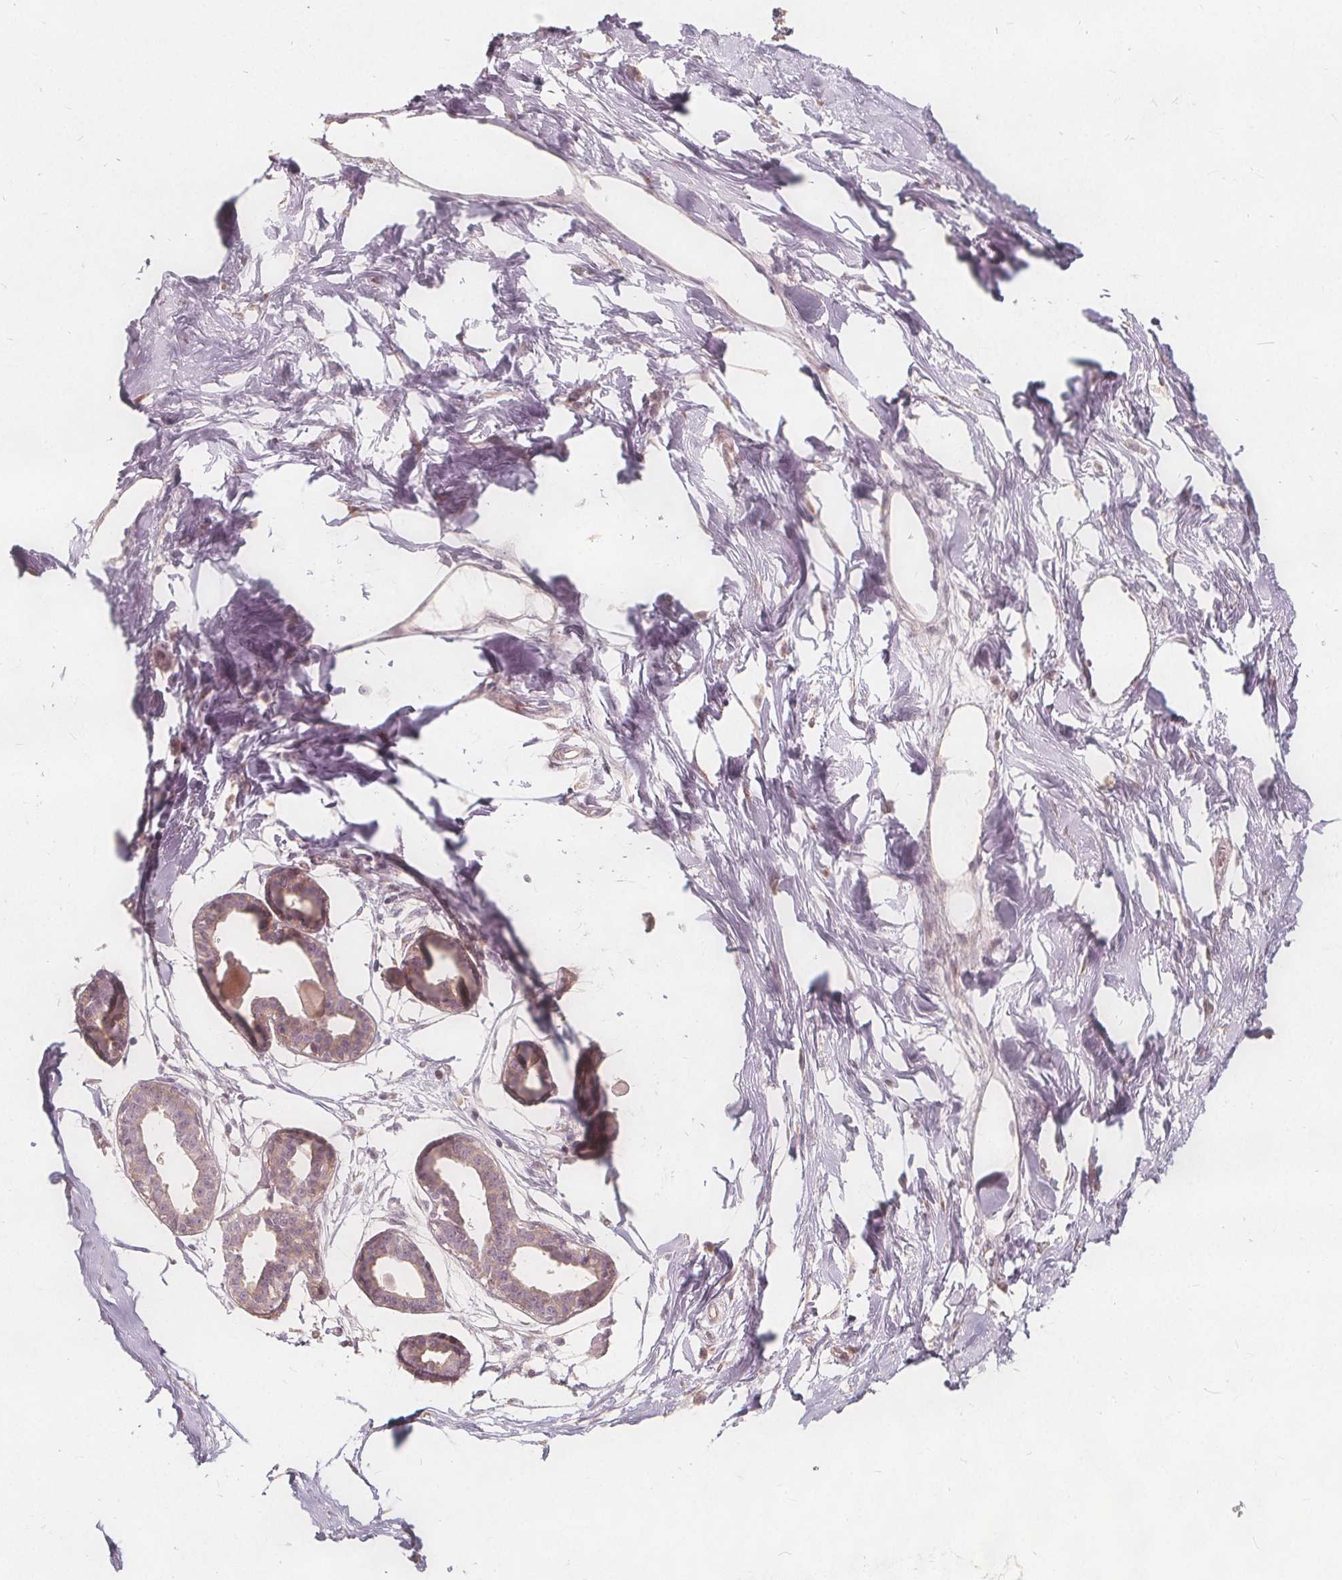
{"staining": {"intensity": "negative", "quantity": "none", "location": "none"}, "tissue": "breast", "cell_type": "Adipocytes", "image_type": "normal", "snomed": [{"axis": "morphology", "description": "Normal tissue, NOS"}, {"axis": "topography", "description": "Breast"}], "caption": "IHC micrograph of benign breast: human breast stained with DAB shows no significant protein positivity in adipocytes.", "gene": "PTPRT", "patient": {"sex": "female", "age": 45}}